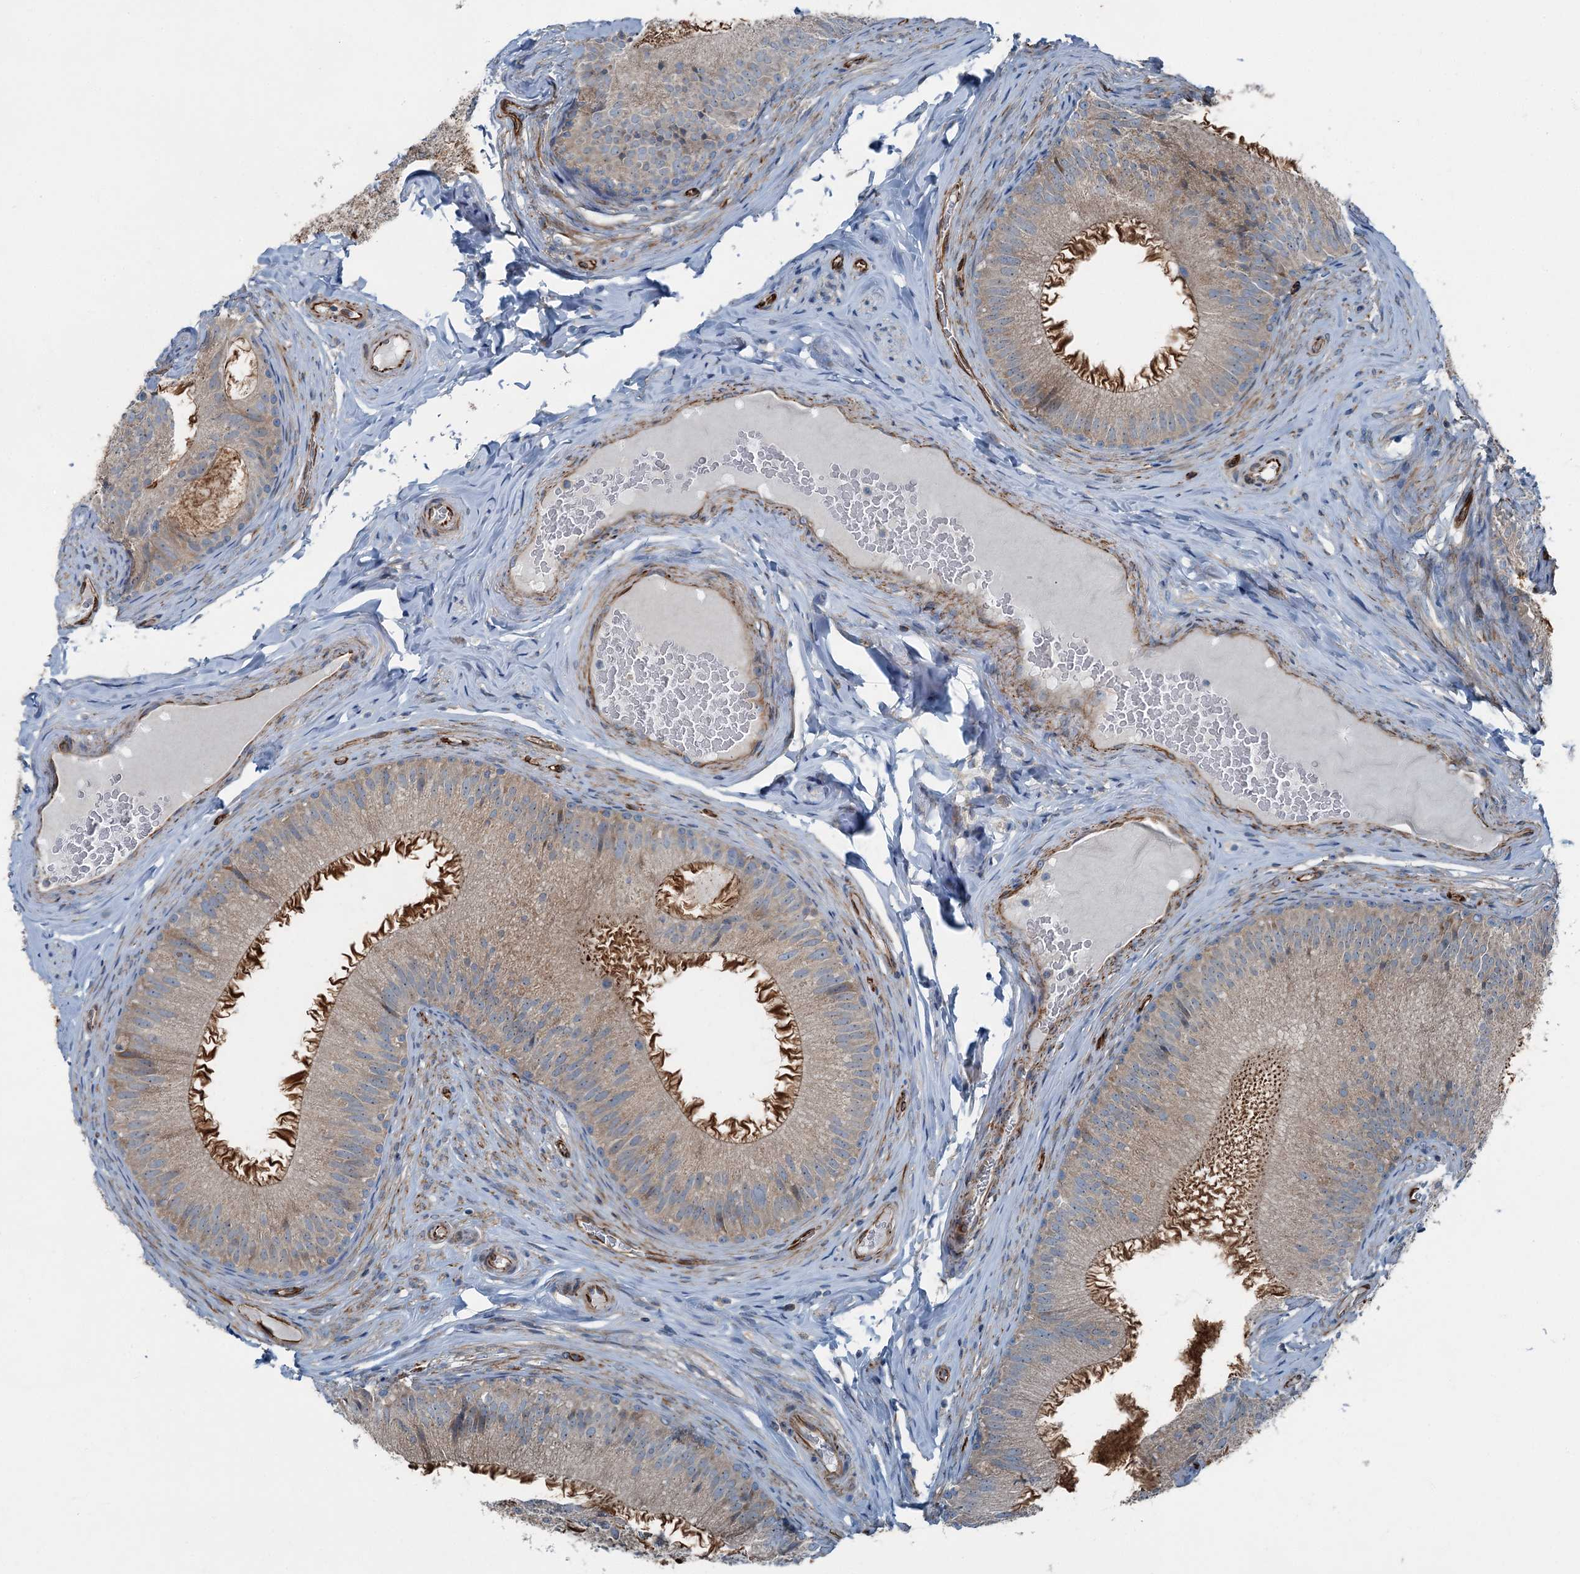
{"staining": {"intensity": "strong", "quantity": "25%-75%", "location": "cytoplasmic/membranous"}, "tissue": "epididymis", "cell_type": "Glandular cells", "image_type": "normal", "snomed": [{"axis": "morphology", "description": "Normal tissue, NOS"}, {"axis": "topography", "description": "Epididymis"}], "caption": "IHC (DAB (3,3'-diaminobenzidine)) staining of benign human epididymis displays strong cytoplasmic/membranous protein staining in about 25%-75% of glandular cells.", "gene": "AXL", "patient": {"sex": "male", "age": 34}}